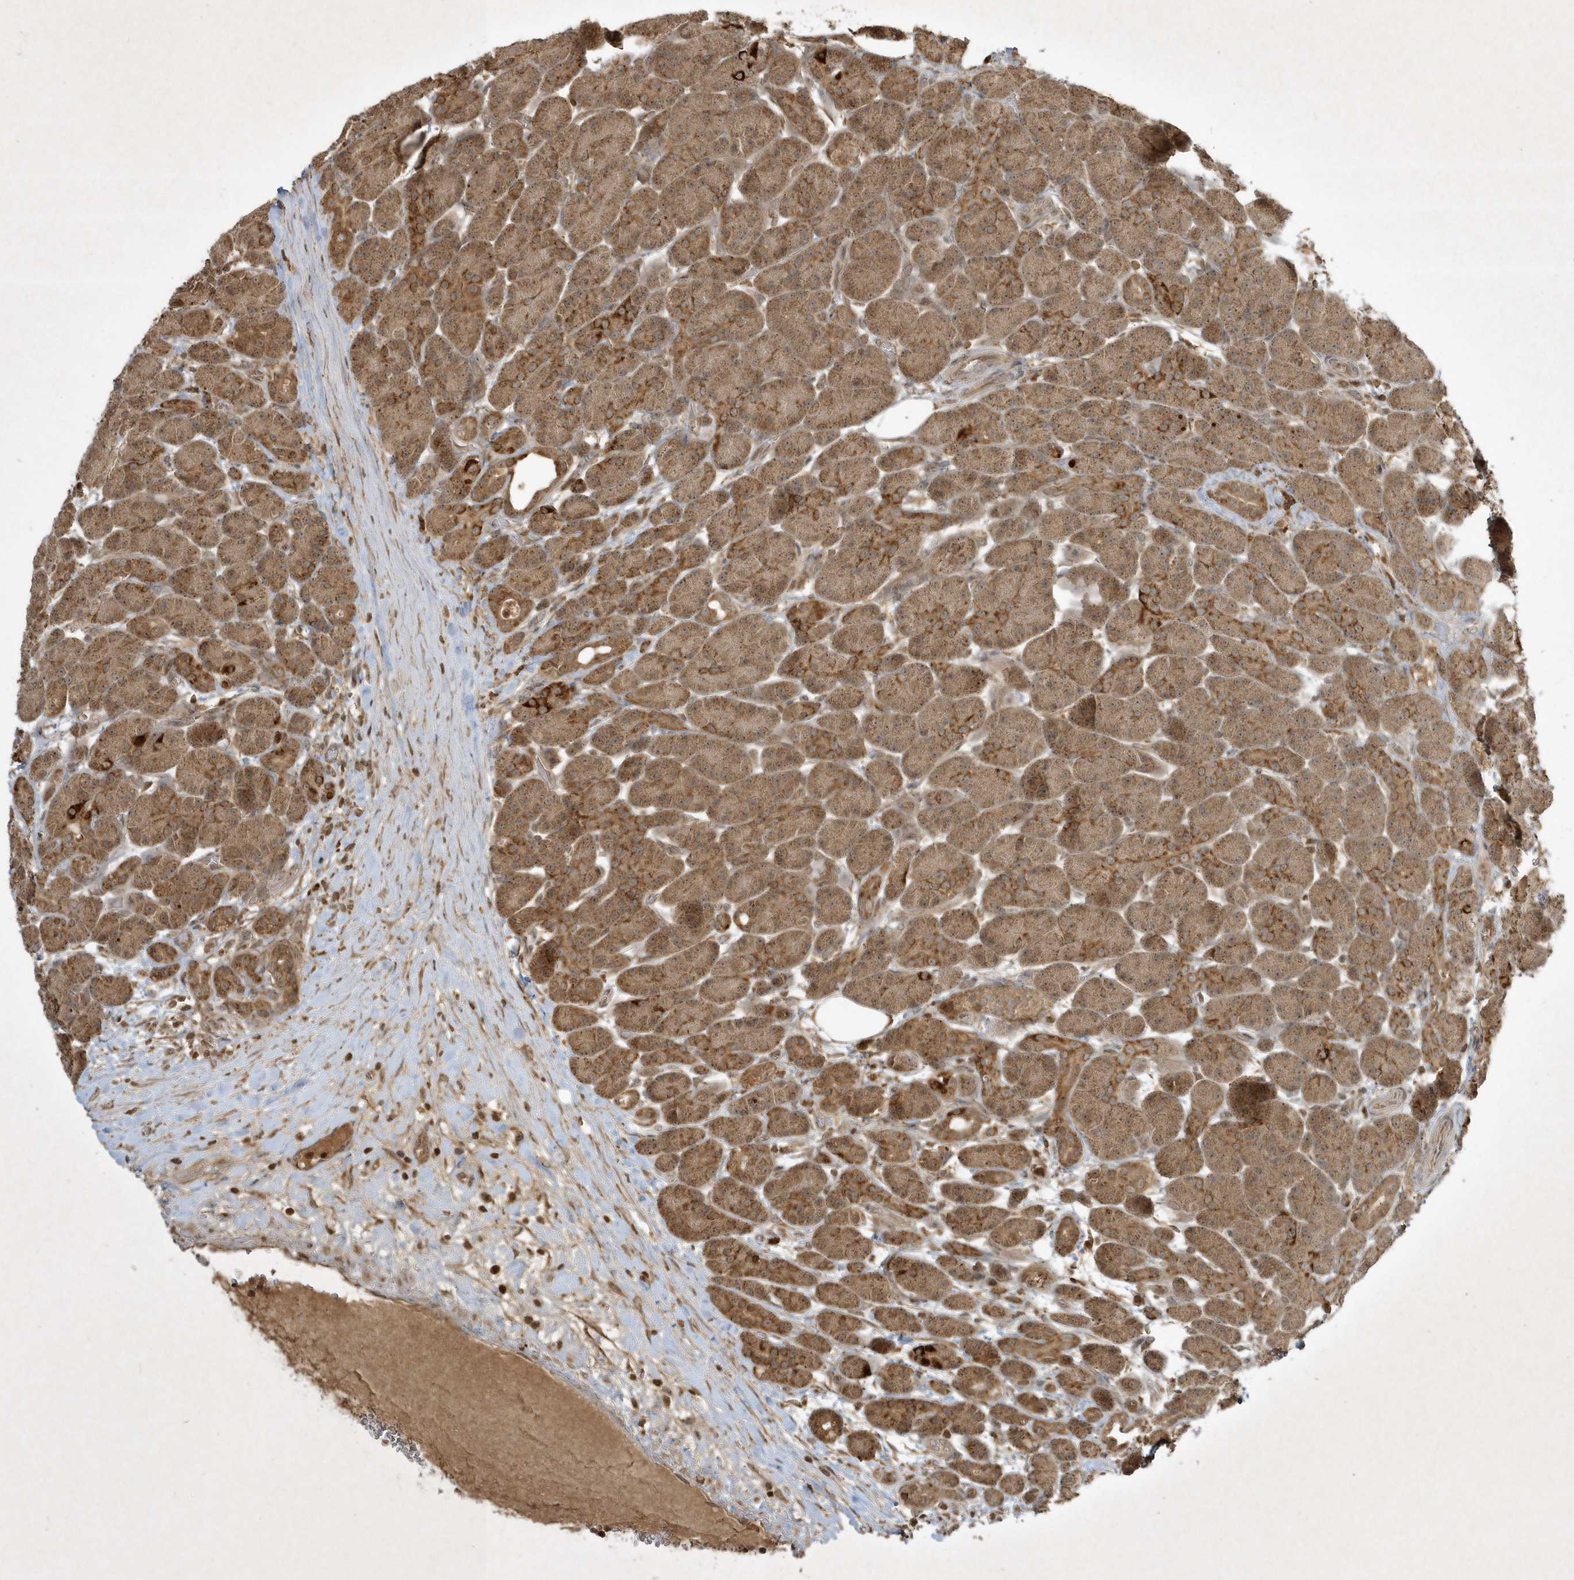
{"staining": {"intensity": "moderate", "quantity": ">75%", "location": "cytoplasmic/membranous"}, "tissue": "pancreas", "cell_type": "Exocrine glandular cells", "image_type": "normal", "snomed": [{"axis": "morphology", "description": "Normal tissue, NOS"}, {"axis": "topography", "description": "Pancreas"}], "caption": "Human pancreas stained with a brown dye displays moderate cytoplasmic/membranous positive positivity in approximately >75% of exocrine glandular cells.", "gene": "PLTP", "patient": {"sex": "male", "age": 63}}